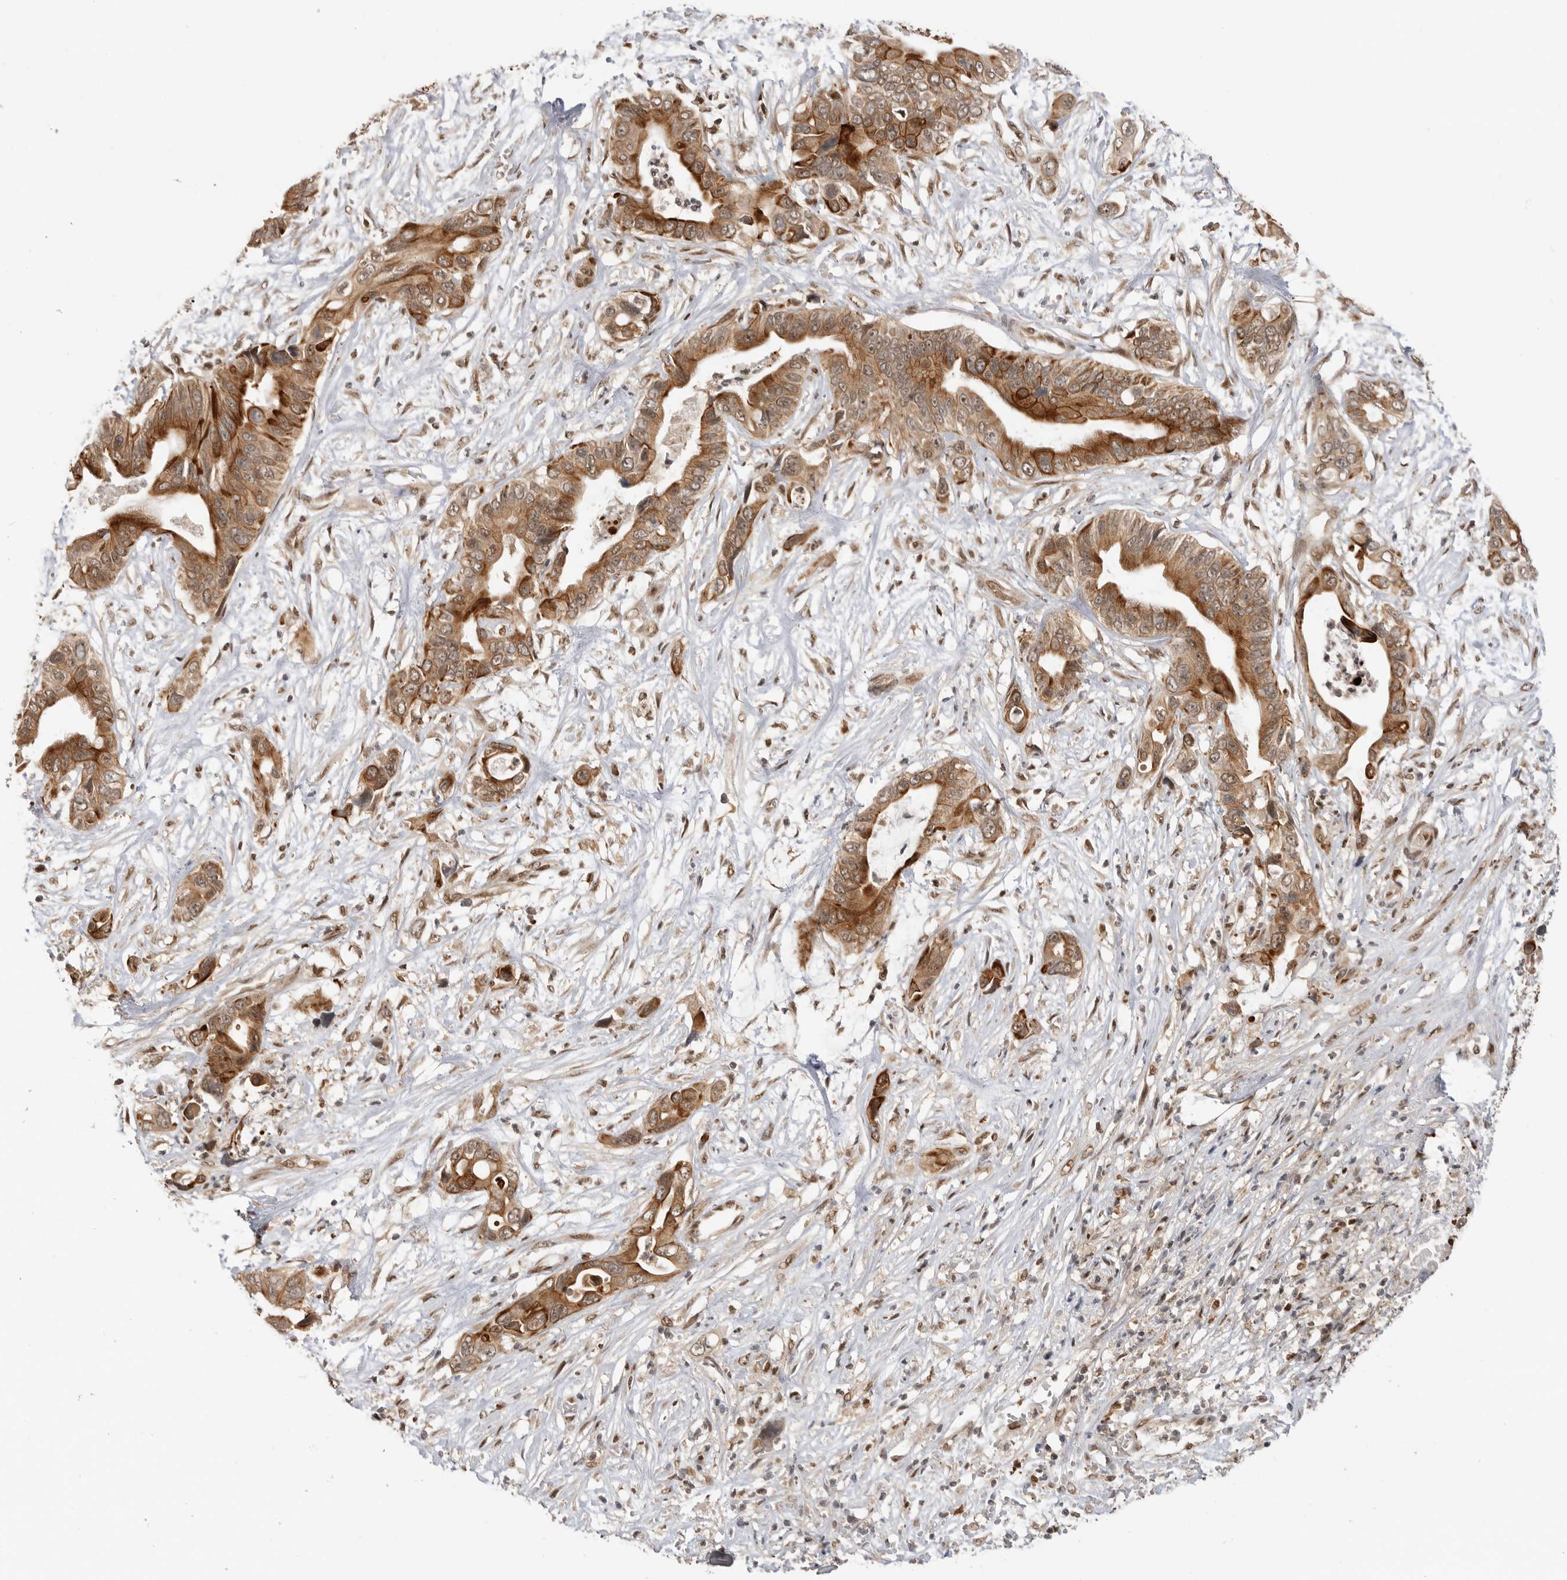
{"staining": {"intensity": "strong", "quantity": "25%-75%", "location": "cytoplasmic/membranous,nuclear"}, "tissue": "pancreatic cancer", "cell_type": "Tumor cells", "image_type": "cancer", "snomed": [{"axis": "morphology", "description": "Adenocarcinoma, NOS"}, {"axis": "topography", "description": "Pancreas"}], "caption": "A brown stain labels strong cytoplasmic/membranous and nuclear expression of a protein in human pancreatic adenocarcinoma tumor cells.", "gene": "ALKAL1", "patient": {"sex": "male", "age": 66}}